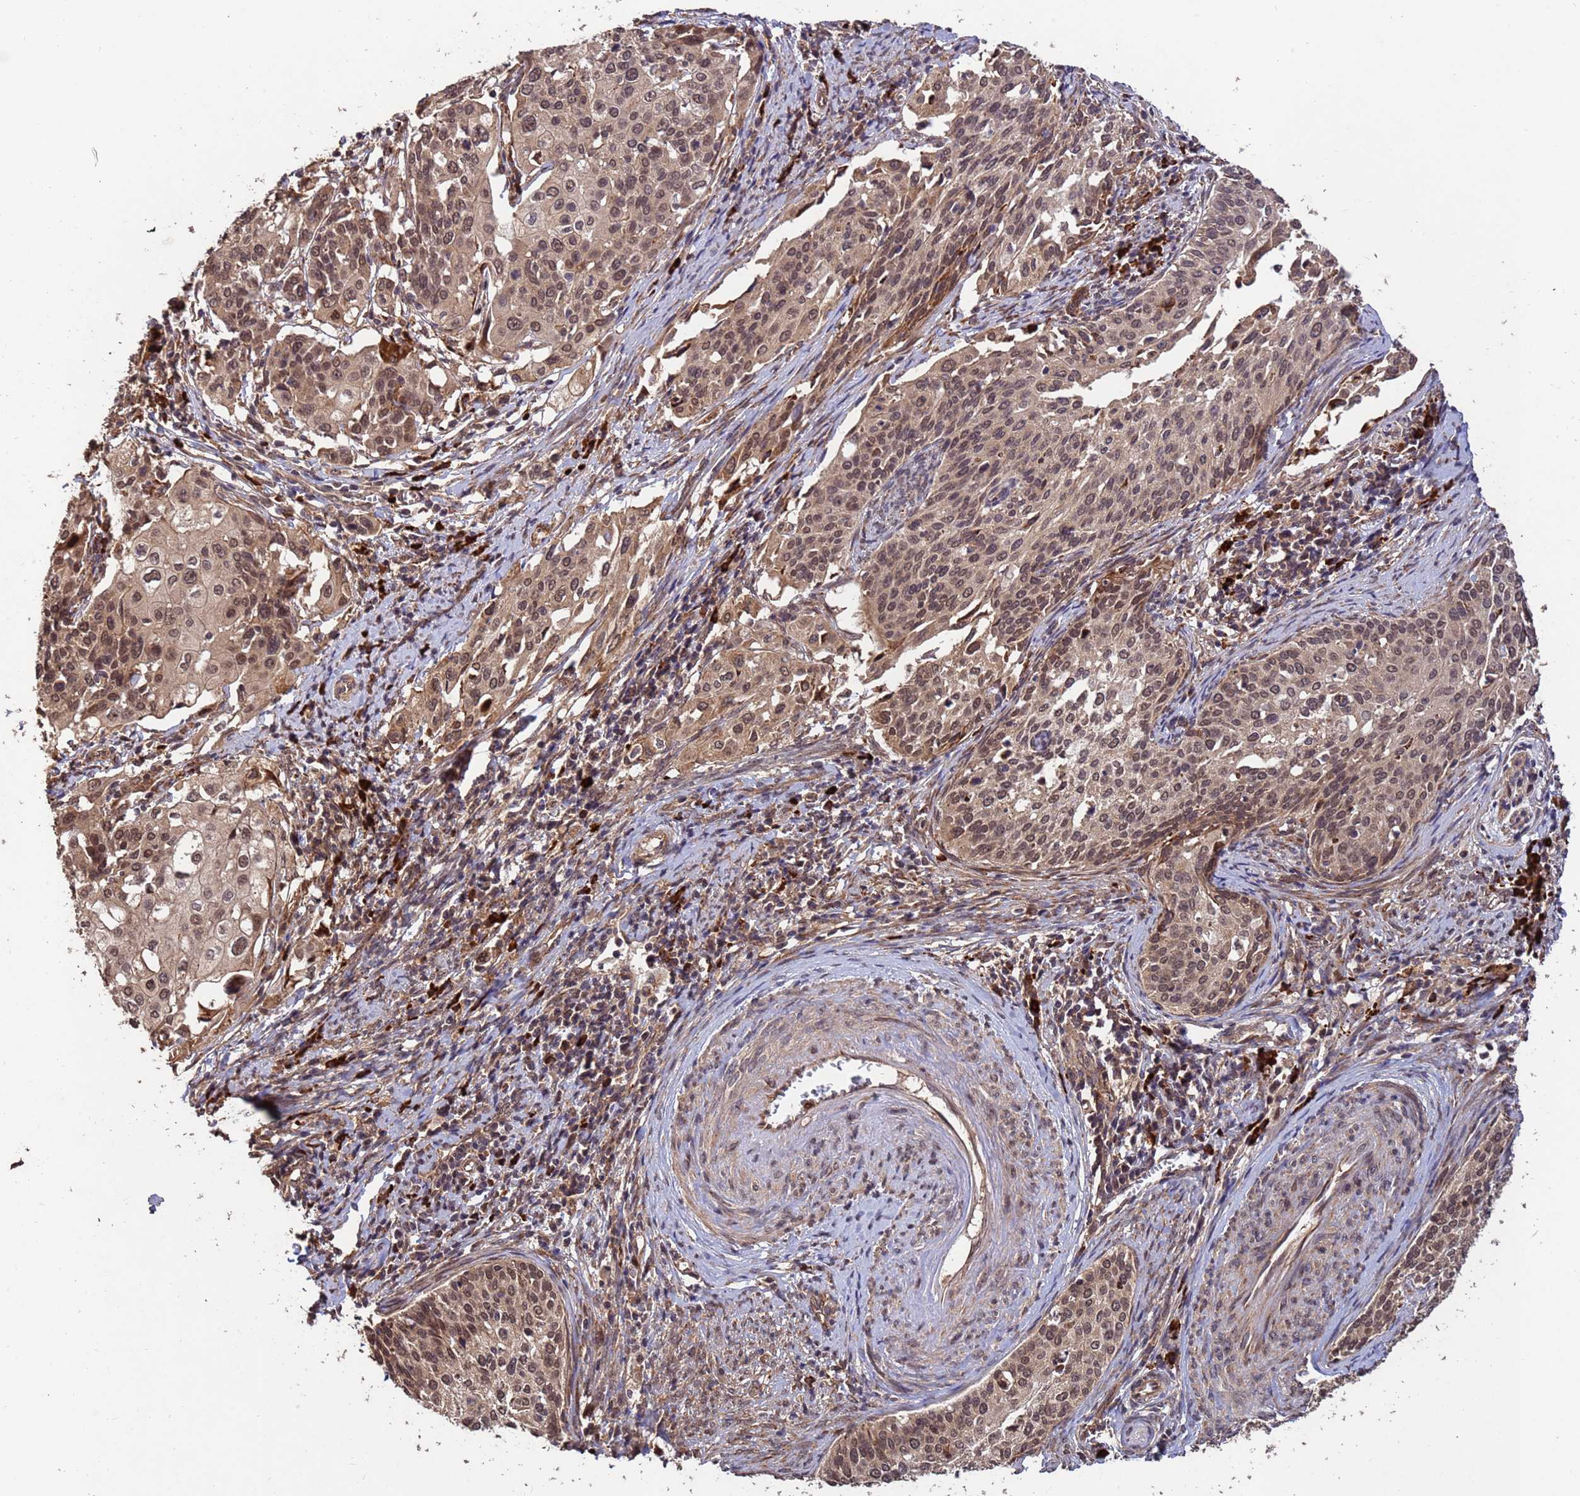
{"staining": {"intensity": "moderate", "quantity": ">75%", "location": "cytoplasmic/membranous,nuclear"}, "tissue": "cervical cancer", "cell_type": "Tumor cells", "image_type": "cancer", "snomed": [{"axis": "morphology", "description": "Squamous cell carcinoma, NOS"}, {"axis": "topography", "description": "Cervix"}], "caption": "IHC of human cervical squamous cell carcinoma demonstrates medium levels of moderate cytoplasmic/membranous and nuclear expression in about >75% of tumor cells.", "gene": "ZNF619", "patient": {"sex": "female", "age": 44}}